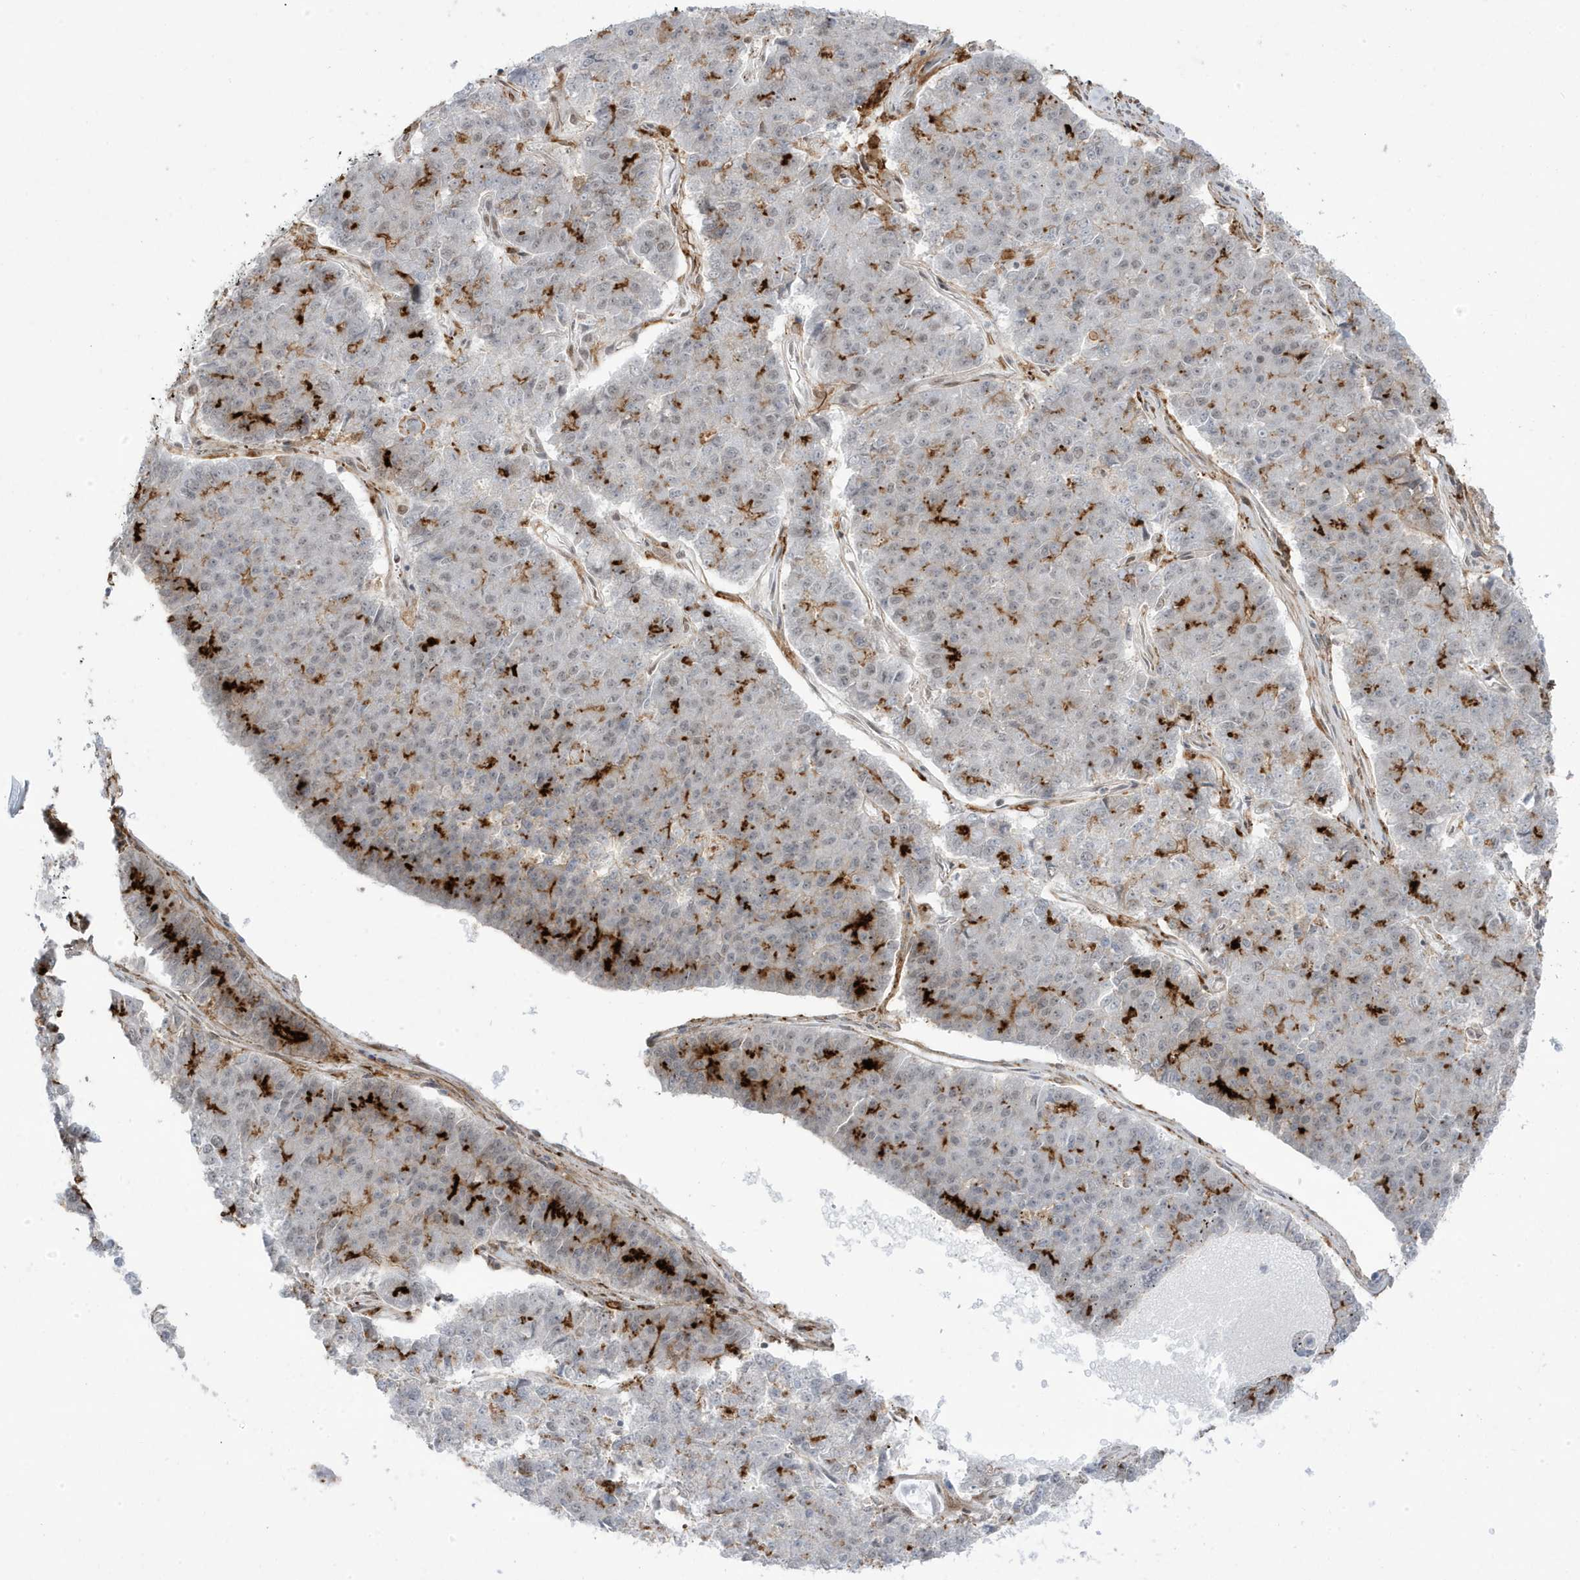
{"staining": {"intensity": "strong", "quantity": "<25%", "location": "cytoplasmic/membranous,nuclear"}, "tissue": "pancreatic cancer", "cell_type": "Tumor cells", "image_type": "cancer", "snomed": [{"axis": "morphology", "description": "Adenocarcinoma, NOS"}, {"axis": "topography", "description": "Pancreas"}], "caption": "DAB immunohistochemical staining of human pancreatic cancer reveals strong cytoplasmic/membranous and nuclear protein expression in approximately <25% of tumor cells. The protein is stained brown, and the nuclei are stained in blue (DAB IHC with brightfield microscopy, high magnification).", "gene": "ADAMTSL3", "patient": {"sex": "male", "age": 50}}